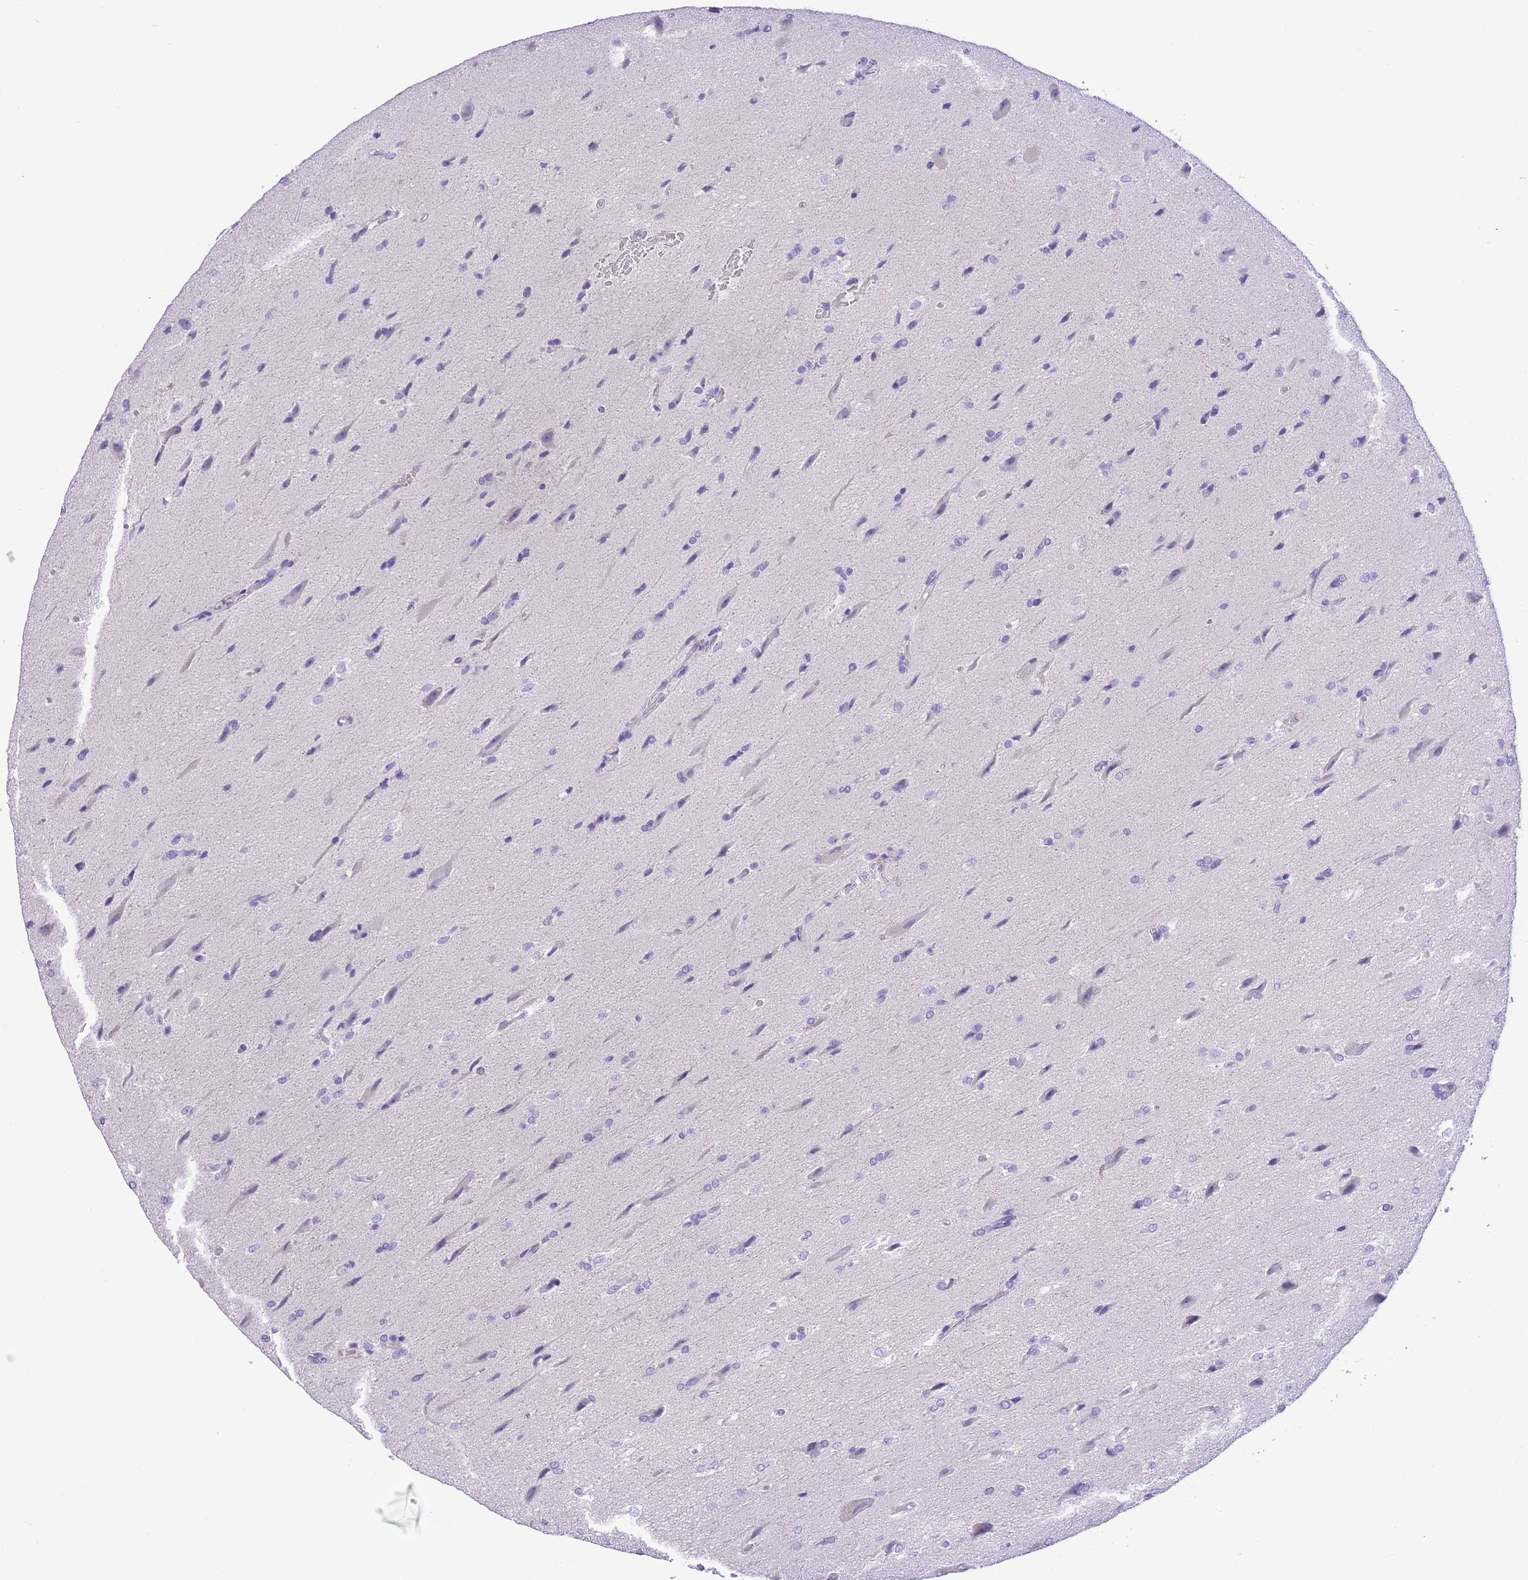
{"staining": {"intensity": "negative", "quantity": "none", "location": "none"}, "tissue": "glioma", "cell_type": "Tumor cells", "image_type": "cancer", "snomed": [{"axis": "morphology", "description": "Glioma, malignant, Low grade"}, {"axis": "topography", "description": "Brain"}], "caption": "The histopathology image reveals no significant expression in tumor cells of glioma.", "gene": "TBC1D10B", "patient": {"sex": "male", "age": 66}}